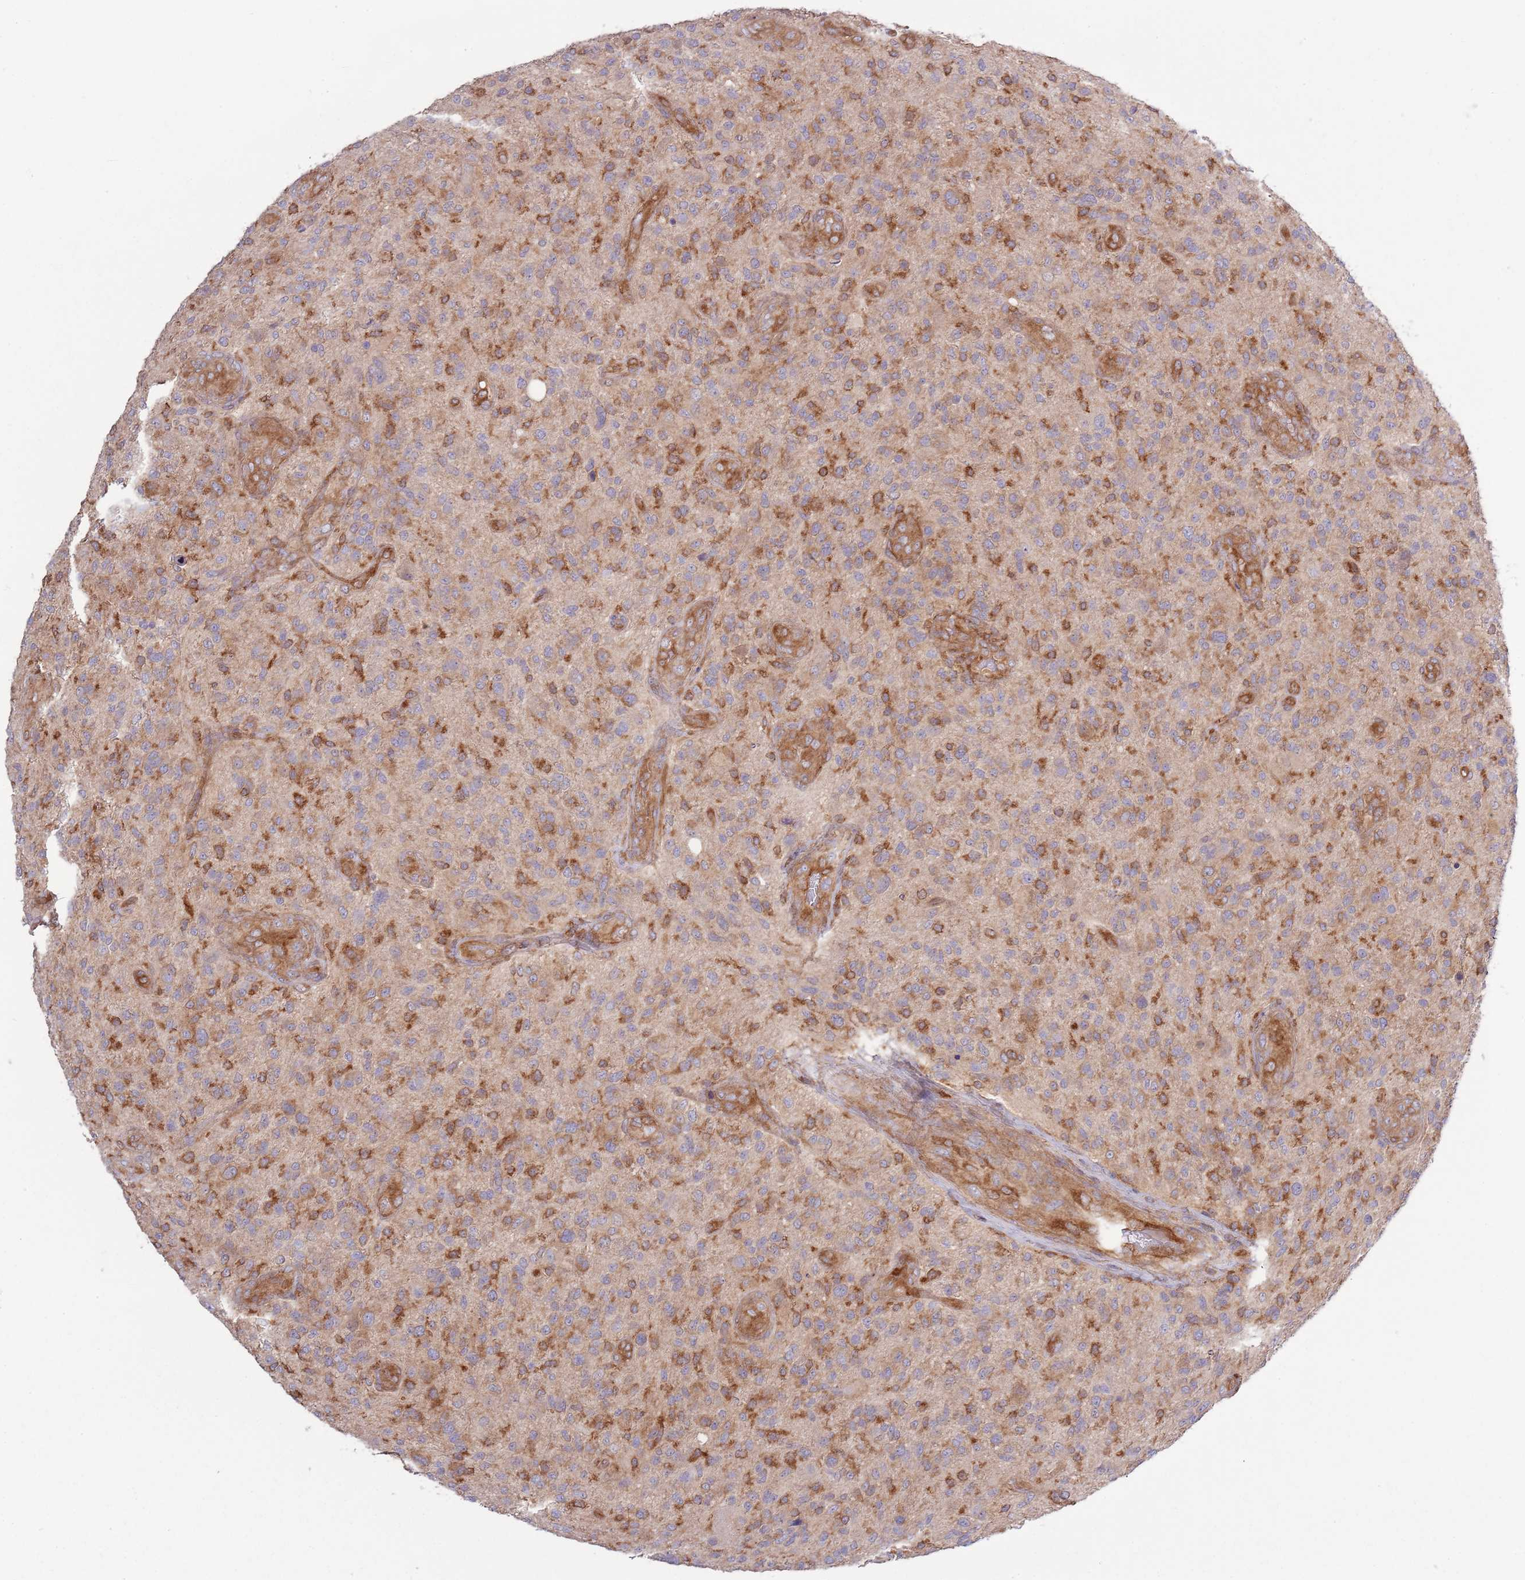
{"staining": {"intensity": "moderate", "quantity": "<25%", "location": "cytoplasmic/membranous"}, "tissue": "glioma", "cell_type": "Tumor cells", "image_type": "cancer", "snomed": [{"axis": "morphology", "description": "Glioma, malignant, High grade"}, {"axis": "topography", "description": "Brain"}], "caption": "Protein analysis of malignant high-grade glioma tissue shows moderate cytoplasmic/membranous positivity in approximately <25% of tumor cells.", "gene": "LPIN2", "patient": {"sex": "male", "age": 47}}